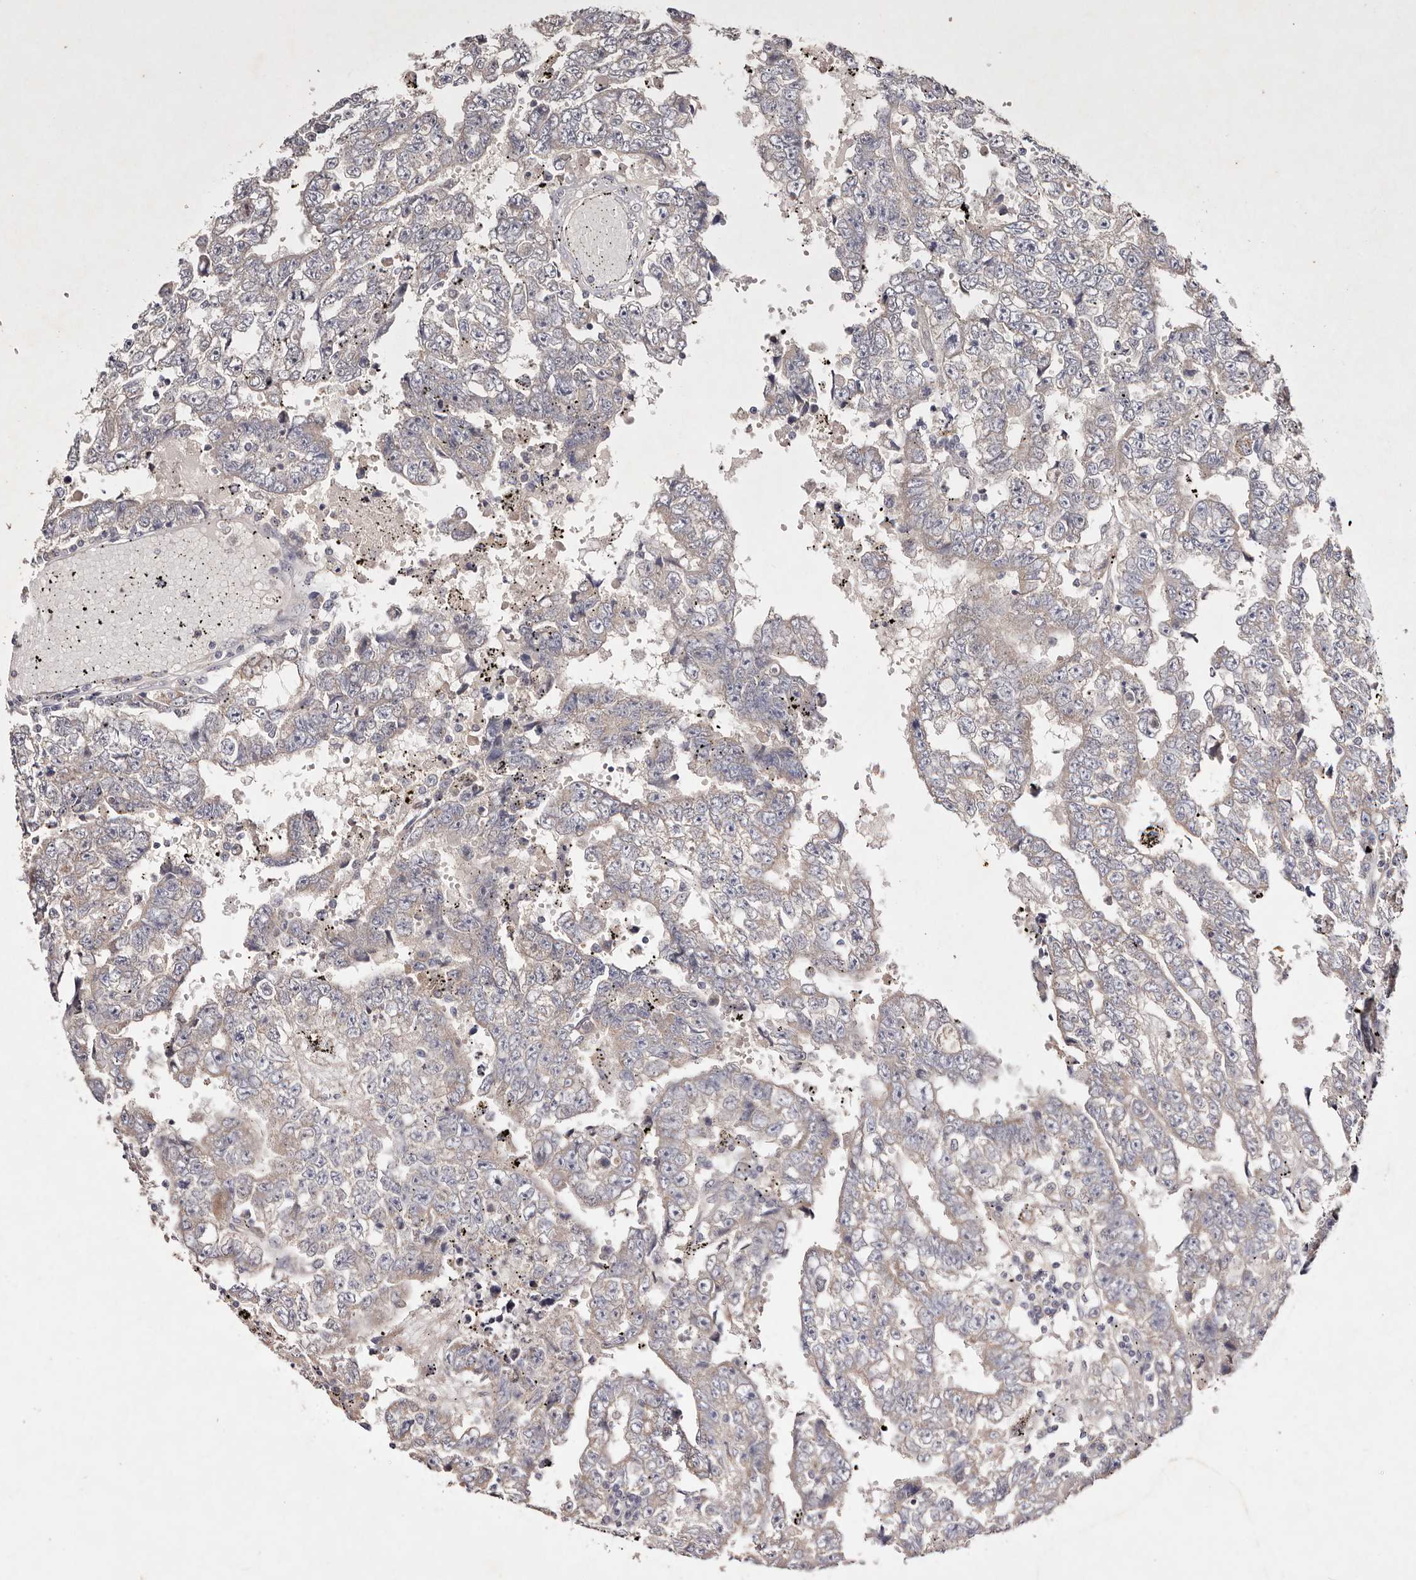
{"staining": {"intensity": "weak", "quantity": "<25%", "location": "cytoplasmic/membranous"}, "tissue": "testis cancer", "cell_type": "Tumor cells", "image_type": "cancer", "snomed": [{"axis": "morphology", "description": "Carcinoma, Embryonal, NOS"}, {"axis": "topography", "description": "Testis"}], "caption": "Tumor cells show no significant staining in testis cancer.", "gene": "TSC2", "patient": {"sex": "male", "age": 25}}